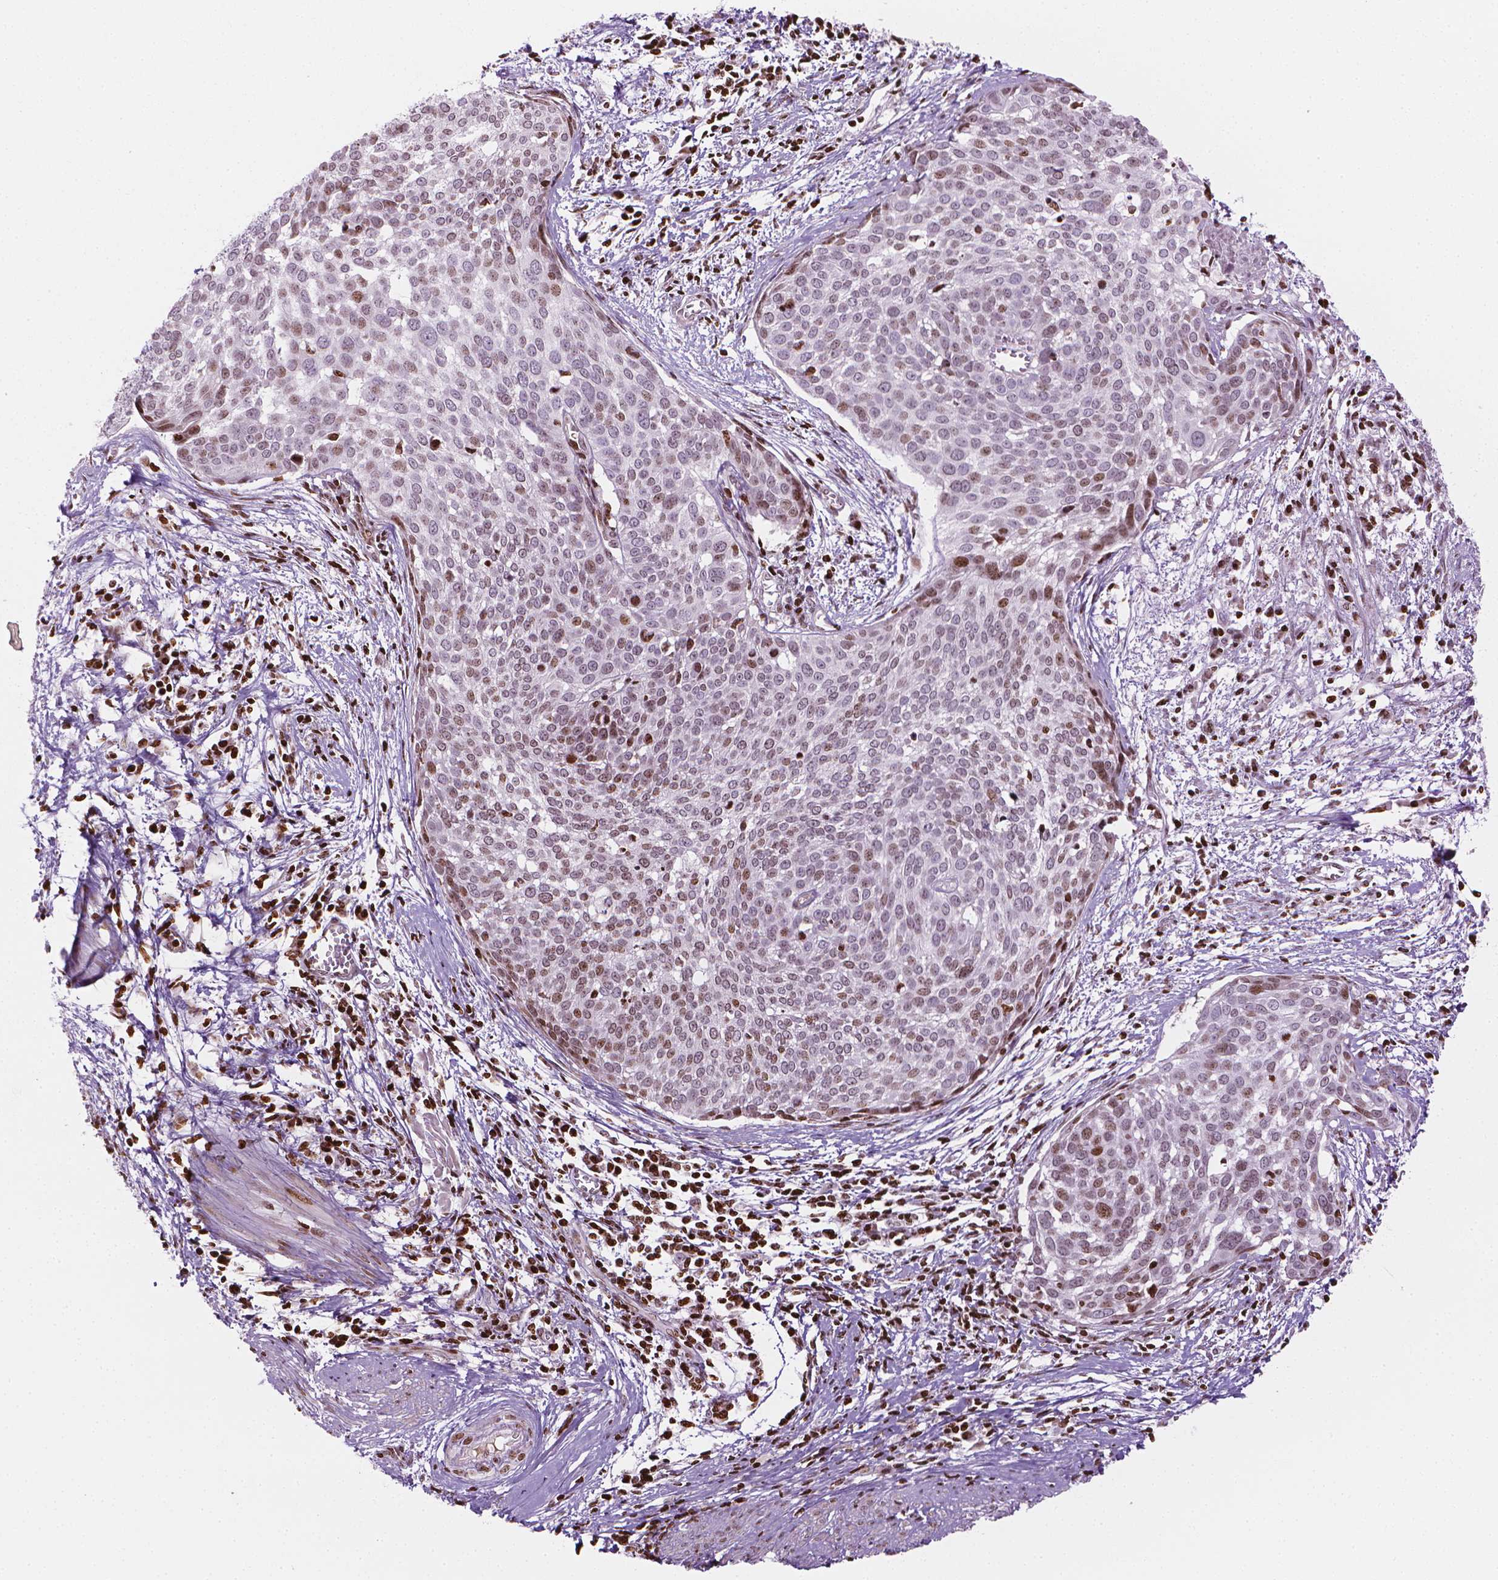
{"staining": {"intensity": "moderate", "quantity": "25%-75%", "location": "nuclear"}, "tissue": "cervical cancer", "cell_type": "Tumor cells", "image_type": "cancer", "snomed": [{"axis": "morphology", "description": "Squamous cell carcinoma, NOS"}, {"axis": "topography", "description": "Cervix"}], "caption": "DAB immunohistochemical staining of cervical cancer displays moderate nuclear protein positivity in approximately 25%-75% of tumor cells.", "gene": "PIP4K2A", "patient": {"sex": "female", "age": 39}}